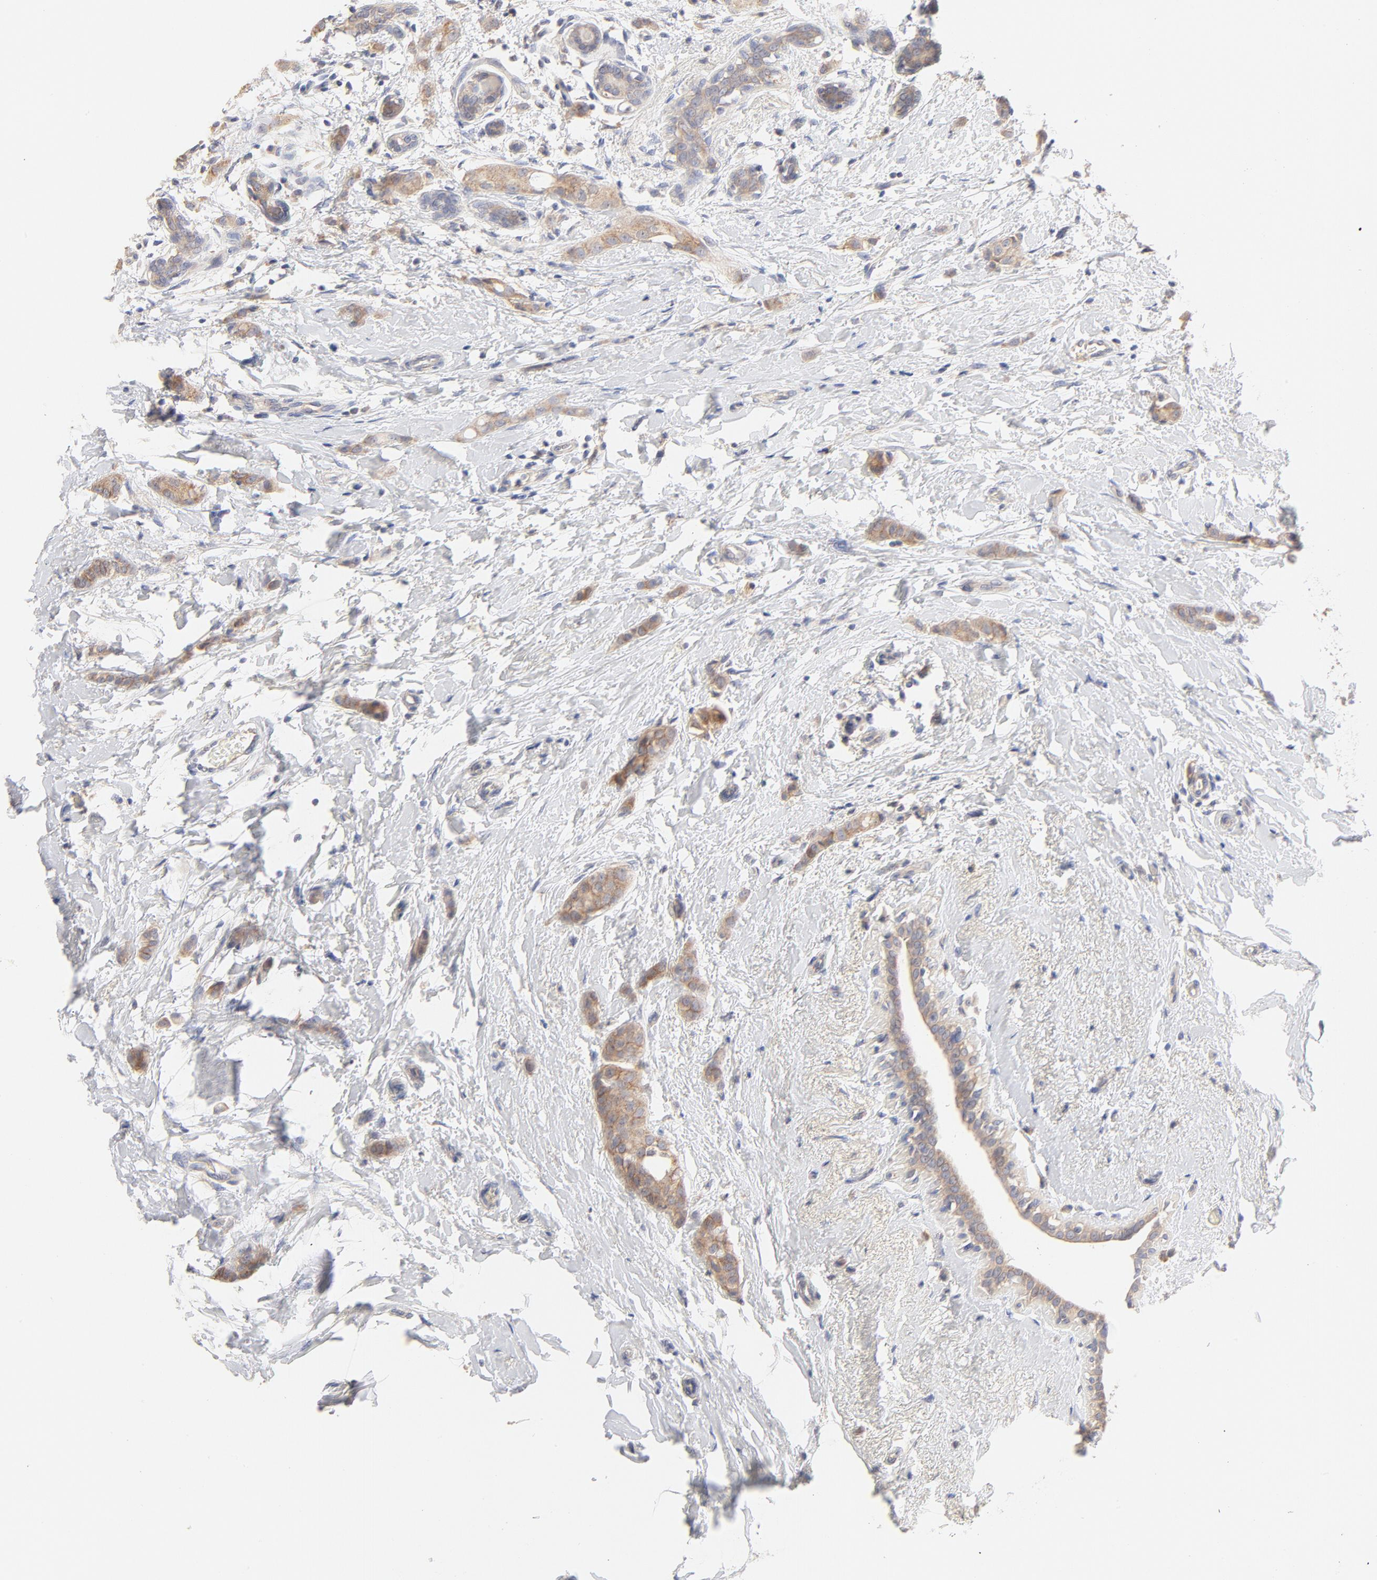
{"staining": {"intensity": "weak", "quantity": ">75%", "location": "cytoplasmic/membranous"}, "tissue": "breast cancer", "cell_type": "Tumor cells", "image_type": "cancer", "snomed": [{"axis": "morphology", "description": "Lobular carcinoma"}, {"axis": "topography", "description": "Breast"}], "caption": "DAB (3,3'-diaminobenzidine) immunohistochemical staining of human breast cancer reveals weak cytoplasmic/membranous protein expression in approximately >75% of tumor cells.", "gene": "MTERF2", "patient": {"sex": "female", "age": 55}}